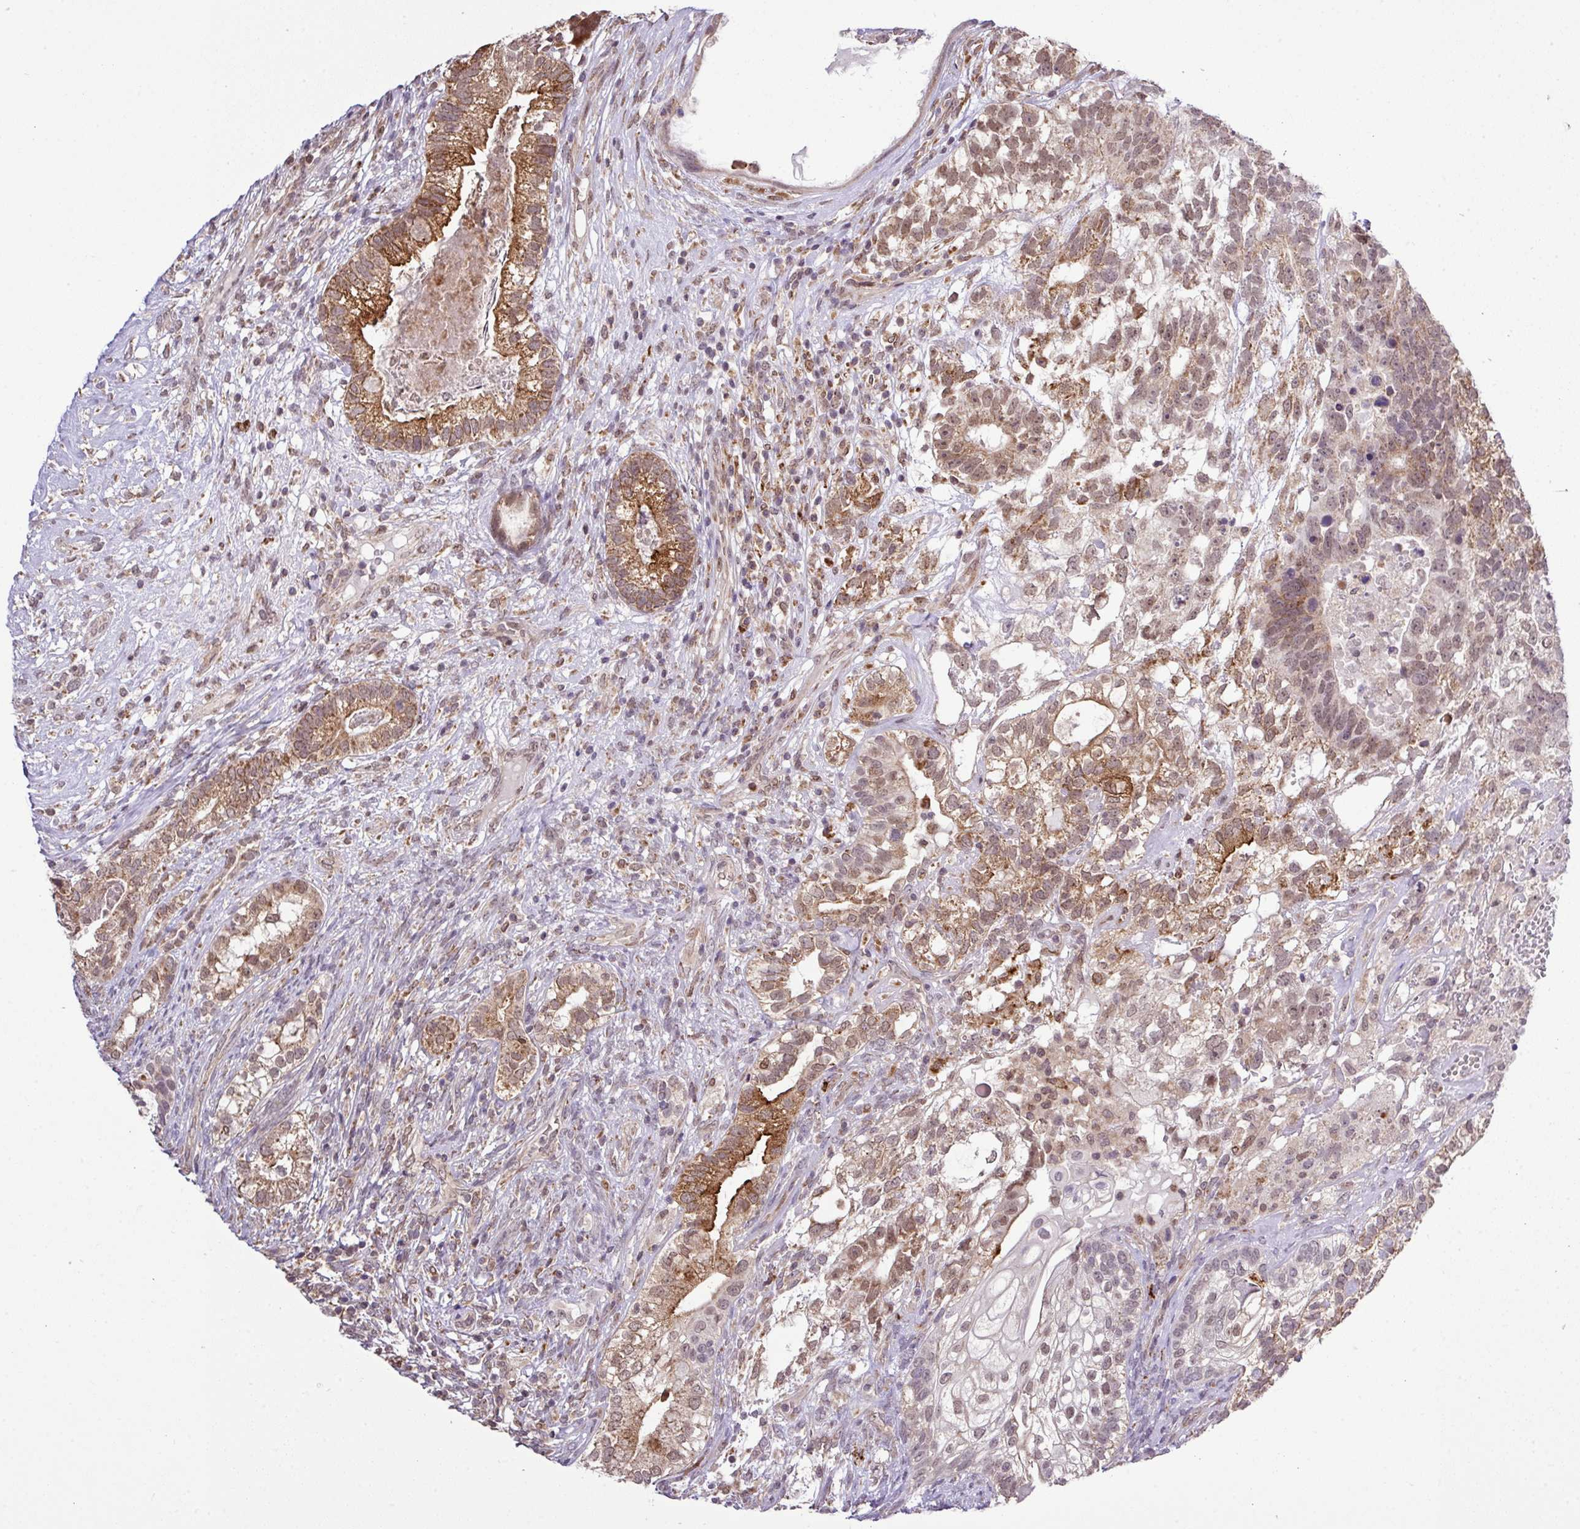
{"staining": {"intensity": "moderate", "quantity": ">75%", "location": "cytoplasmic/membranous,nuclear"}, "tissue": "testis cancer", "cell_type": "Tumor cells", "image_type": "cancer", "snomed": [{"axis": "morphology", "description": "Seminoma, NOS"}, {"axis": "morphology", "description": "Carcinoma, Embryonal, NOS"}, {"axis": "topography", "description": "Testis"}], "caption": "Protein staining shows moderate cytoplasmic/membranous and nuclear positivity in approximately >75% of tumor cells in testis cancer (seminoma). (Stains: DAB in brown, nuclei in blue, Microscopy: brightfield microscopy at high magnification).", "gene": "SMCO4", "patient": {"sex": "male", "age": 41}}